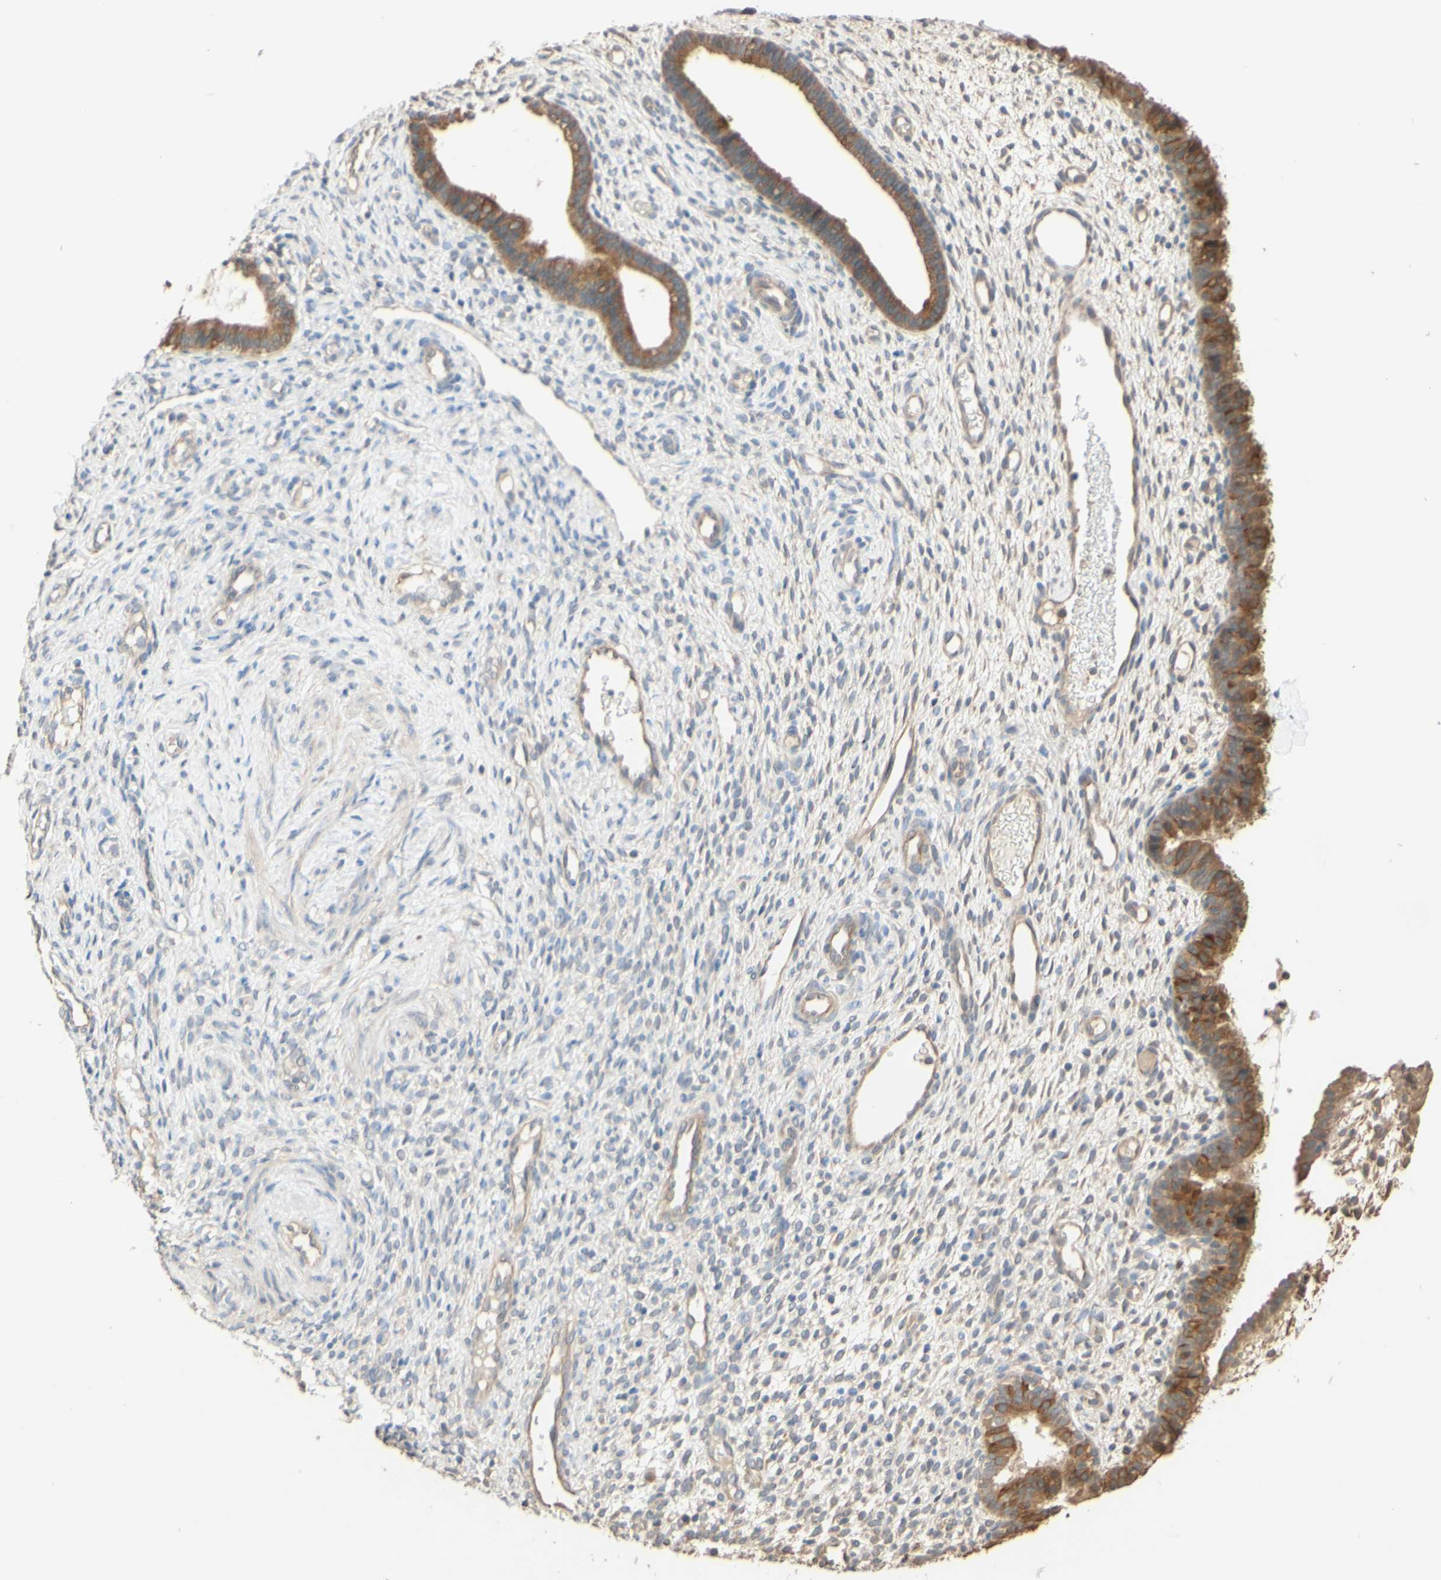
{"staining": {"intensity": "negative", "quantity": "none", "location": "none"}, "tissue": "endometrium", "cell_type": "Cells in endometrial stroma", "image_type": "normal", "snomed": [{"axis": "morphology", "description": "Normal tissue, NOS"}, {"axis": "topography", "description": "Endometrium"}], "caption": "High magnification brightfield microscopy of benign endometrium stained with DAB (brown) and counterstained with hematoxylin (blue): cells in endometrial stroma show no significant staining.", "gene": "SMIM19", "patient": {"sex": "female", "age": 61}}